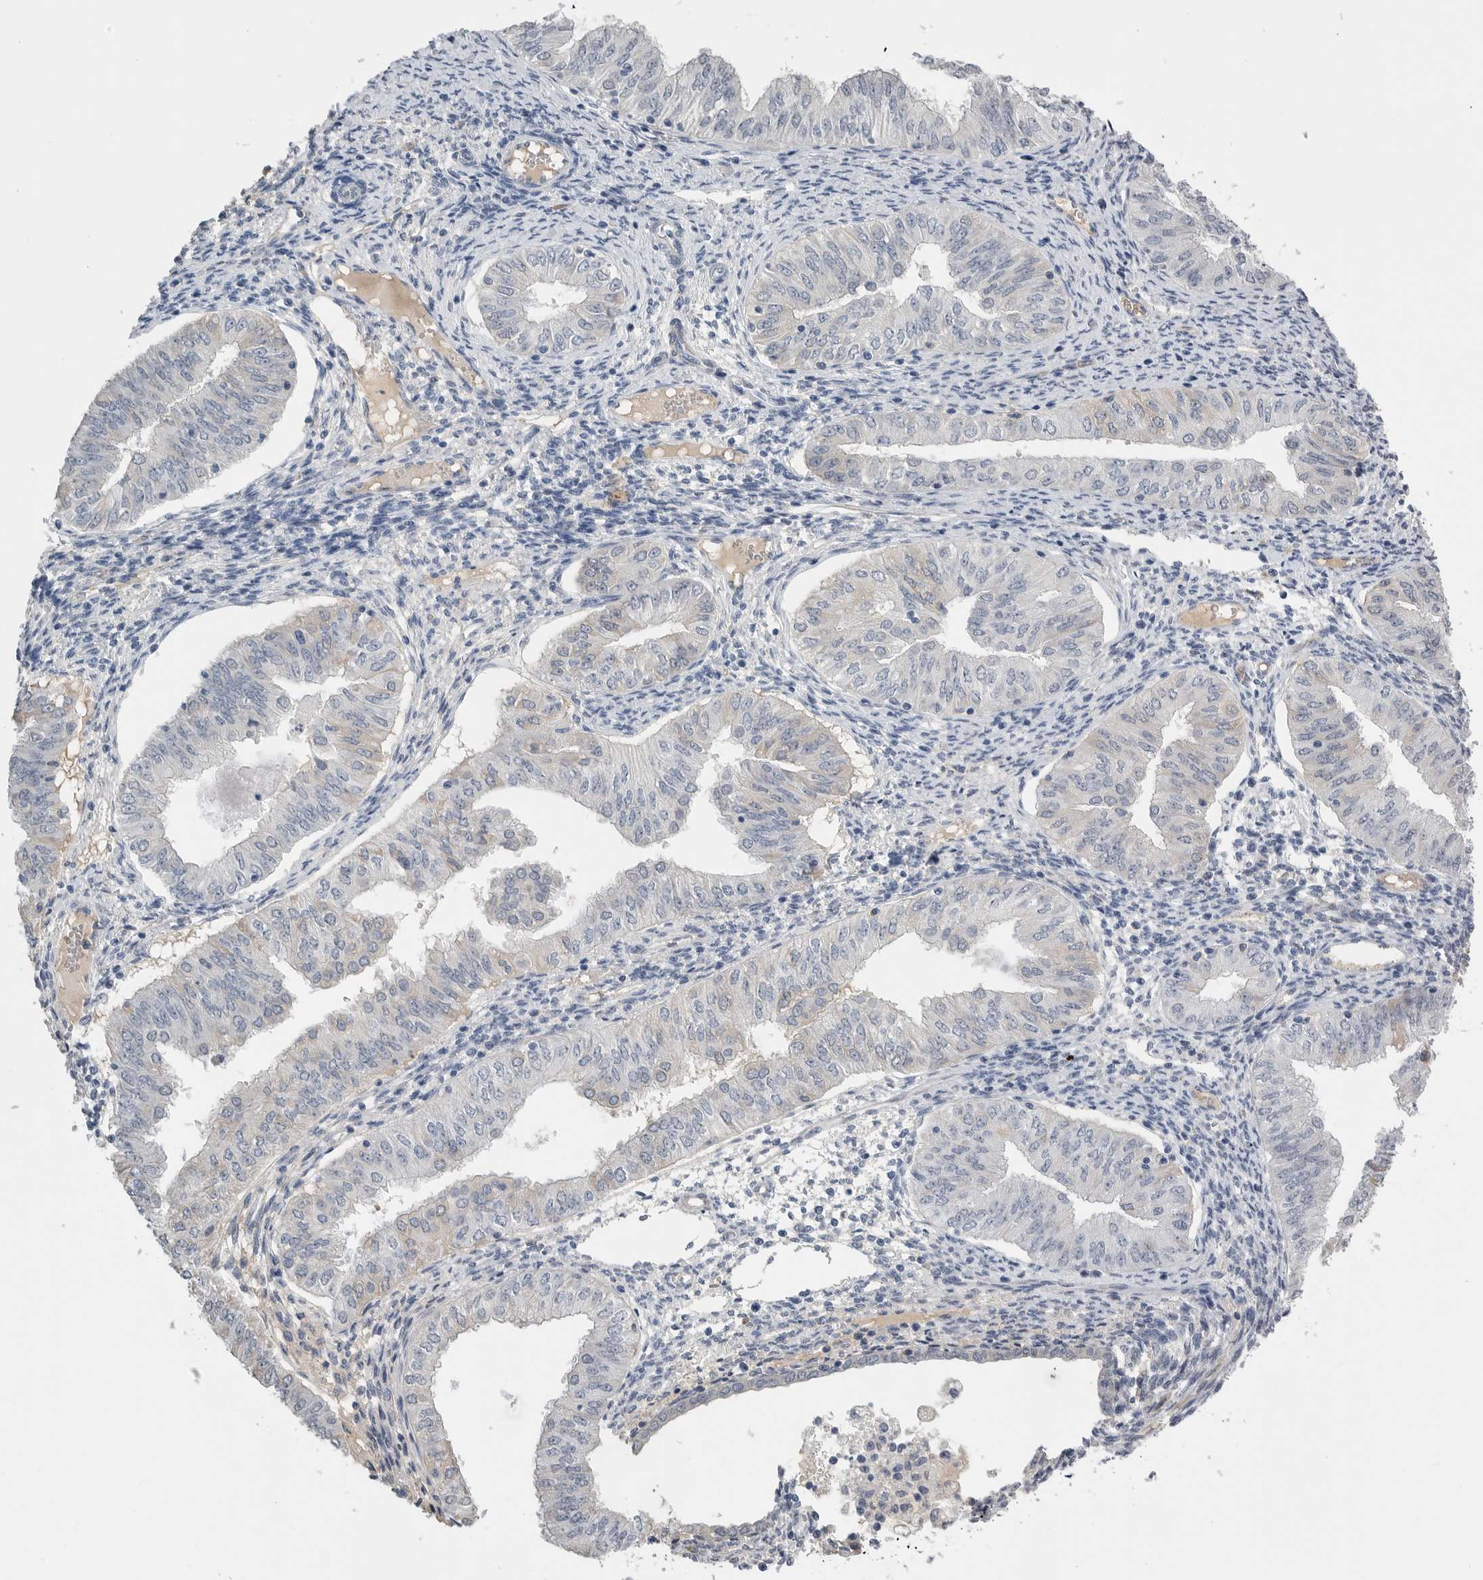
{"staining": {"intensity": "negative", "quantity": "none", "location": "none"}, "tissue": "endometrial cancer", "cell_type": "Tumor cells", "image_type": "cancer", "snomed": [{"axis": "morphology", "description": "Normal tissue, NOS"}, {"axis": "morphology", "description": "Adenocarcinoma, NOS"}, {"axis": "topography", "description": "Endometrium"}], "caption": "IHC of human endometrial cancer reveals no expression in tumor cells.", "gene": "FABP6", "patient": {"sex": "female", "age": 53}}